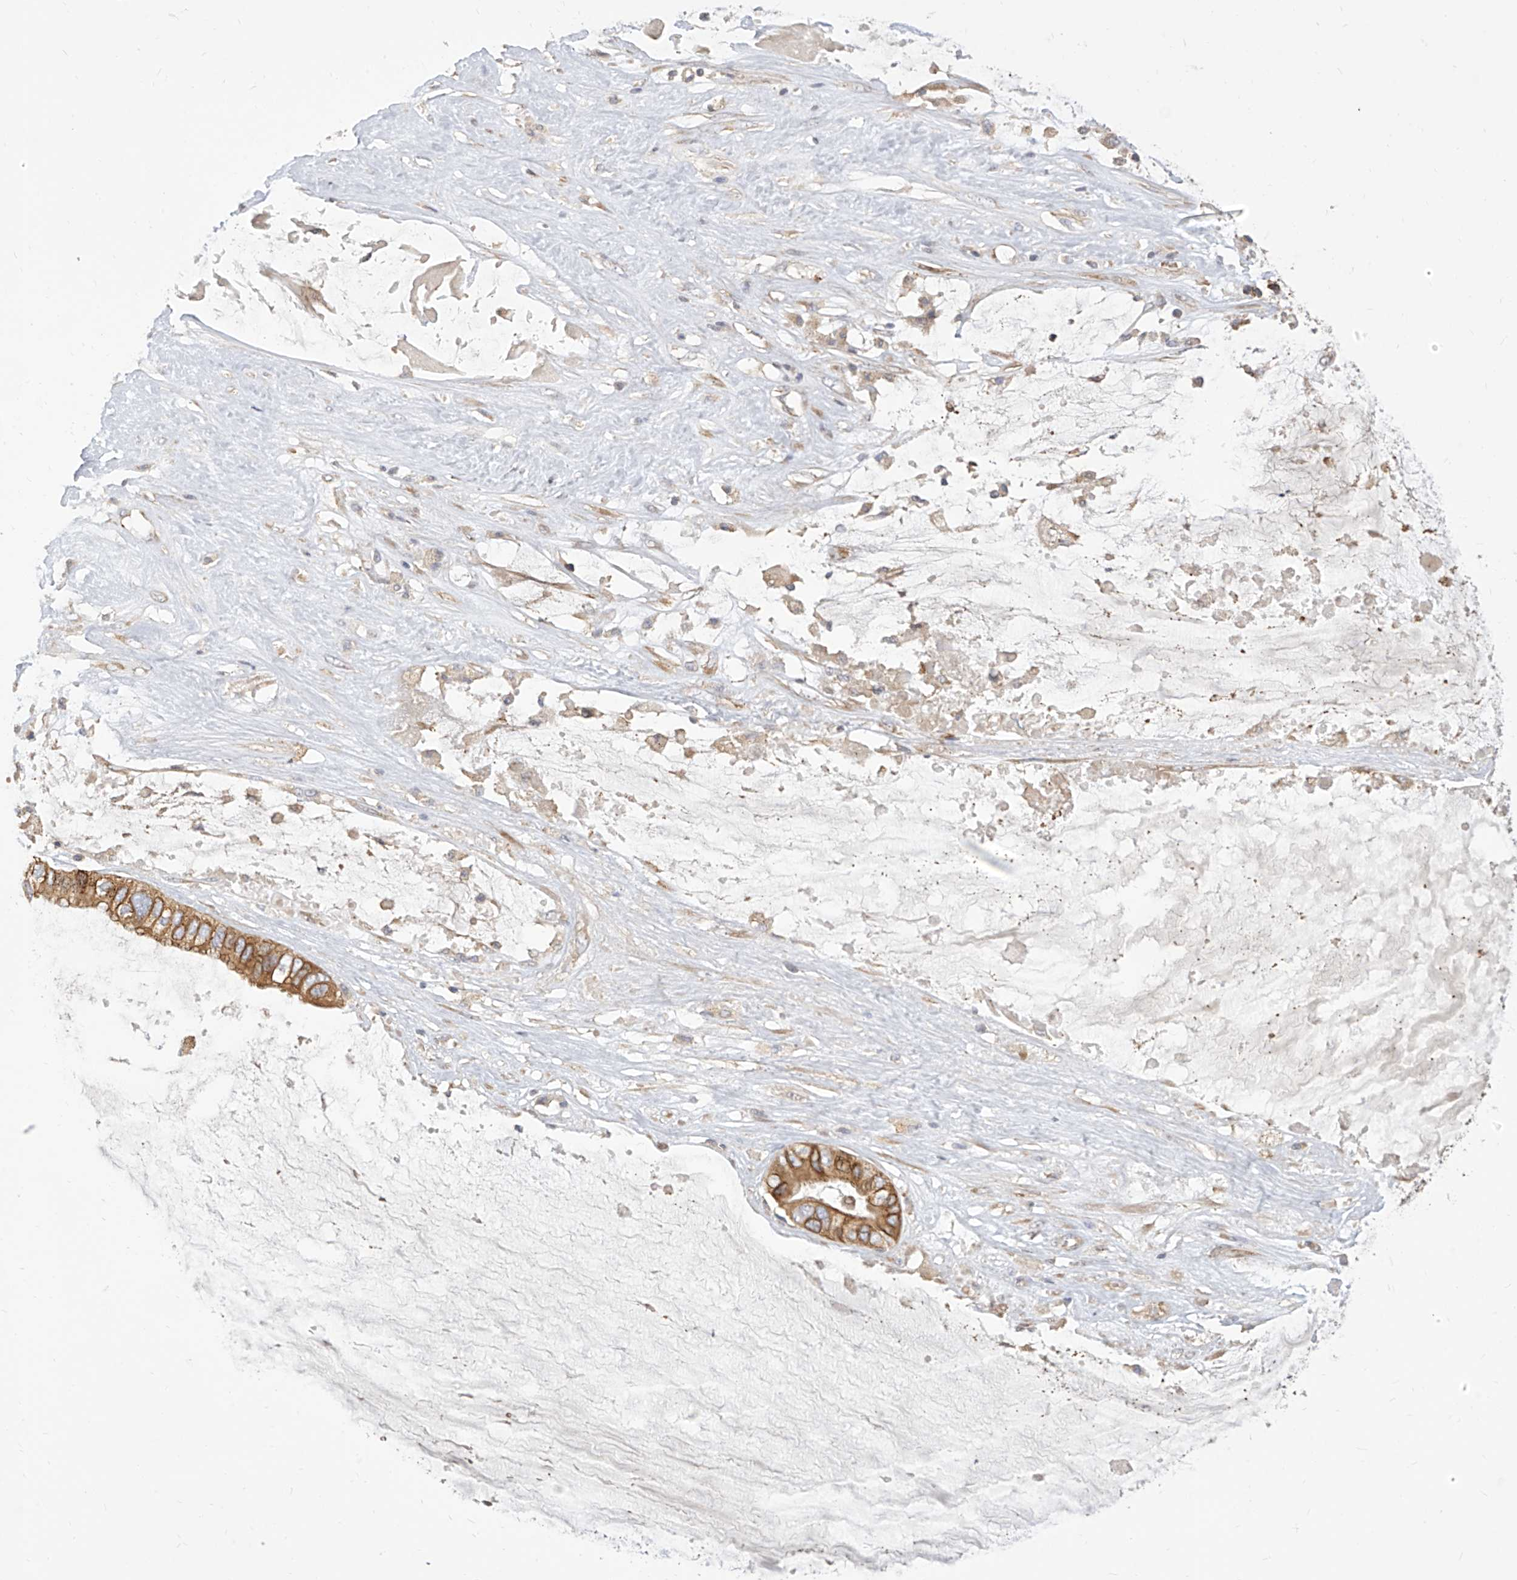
{"staining": {"intensity": "moderate", "quantity": ">75%", "location": "cytoplasmic/membranous"}, "tissue": "ovarian cancer", "cell_type": "Tumor cells", "image_type": "cancer", "snomed": [{"axis": "morphology", "description": "Cystadenocarcinoma, mucinous, NOS"}, {"axis": "topography", "description": "Ovary"}], "caption": "Ovarian cancer stained for a protein shows moderate cytoplasmic/membranous positivity in tumor cells.", "gene": "FAM83B", "patient": {"sex": "female", "age": 80}}